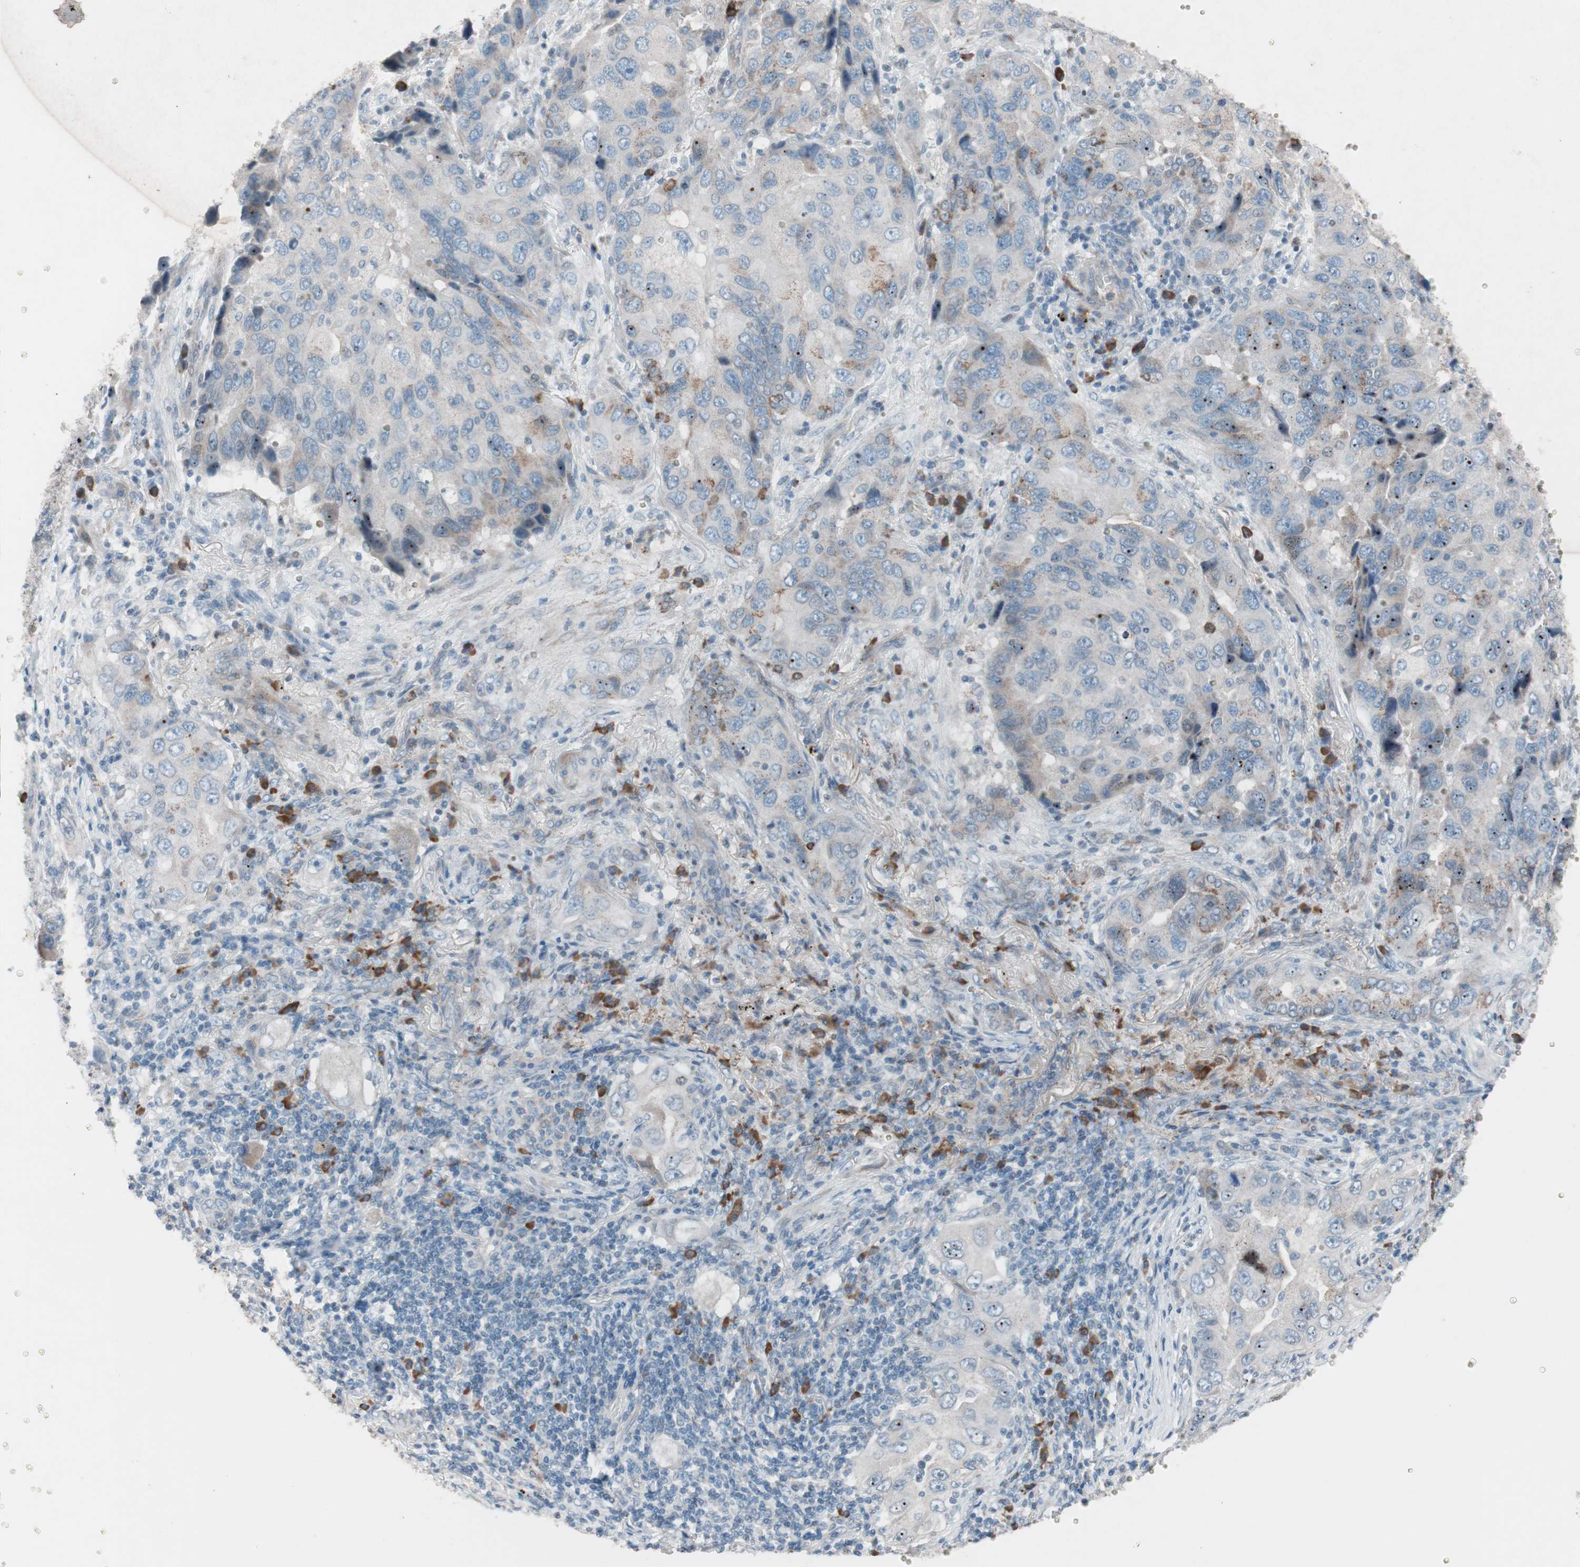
{"staining": {"intensity": "weak", "quantity": "25%-75%", "location": "cytoplasmic/membranous"}, "tissue": "lung cancer", "cell_type": "Tumor cells", "image_type": "cancer", "snomed": [{"axis": "morphology", "description": "Adenocarcinoma, NOS"}, {"axis": "topography", "description": "Lung"}], "caption": "Protein analysis of lung cancer tissue reveals weak cytoplasmic/membranous positivity in approximately 25%-75% of tumor cells.", "gene": "GRB7", "patient": {"sex": "female", "age": 65}}